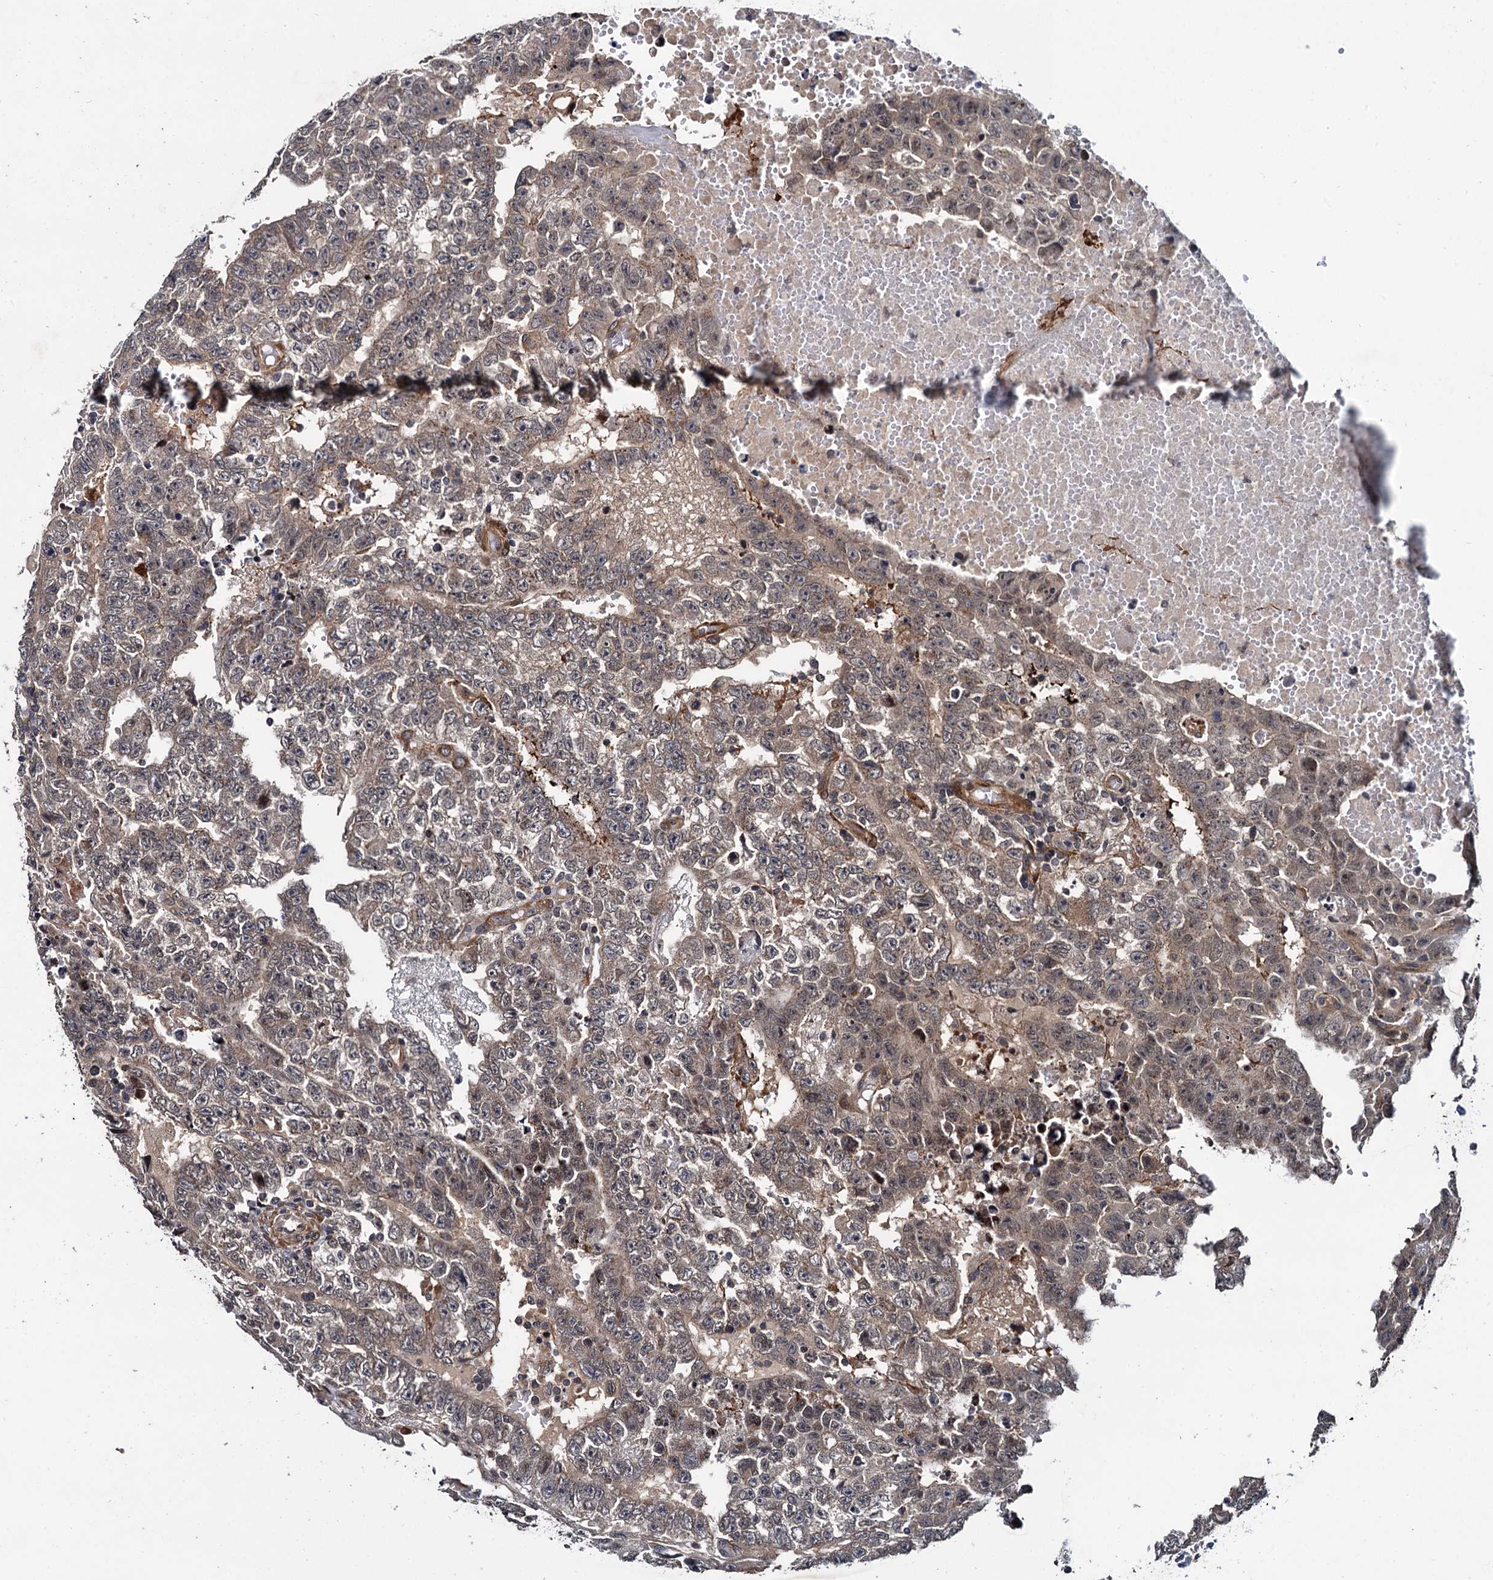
{"staining": {"intensity": "moderate", "quantity": "25%-75%", "location": "cytoplasmic/membranous"}, "tissue": "testis cancer", "cell_type": "Tumor cells", "image_type": "cancer", "snomed": [{"axis": "morphology", "description": "Carcinoma, Embryonal, NOS"}, {"axis": "topography", "description": "Testis"}], "caption": "Testis cancer (embryonal carcinoma) stained with immunohistochemistry displays moderate cytoplasmic/membranous expression in approximately 25%-75% of tumor cells.", "gene": "ARHGAP42", "patient": {"sex": "male", "age": 25}}